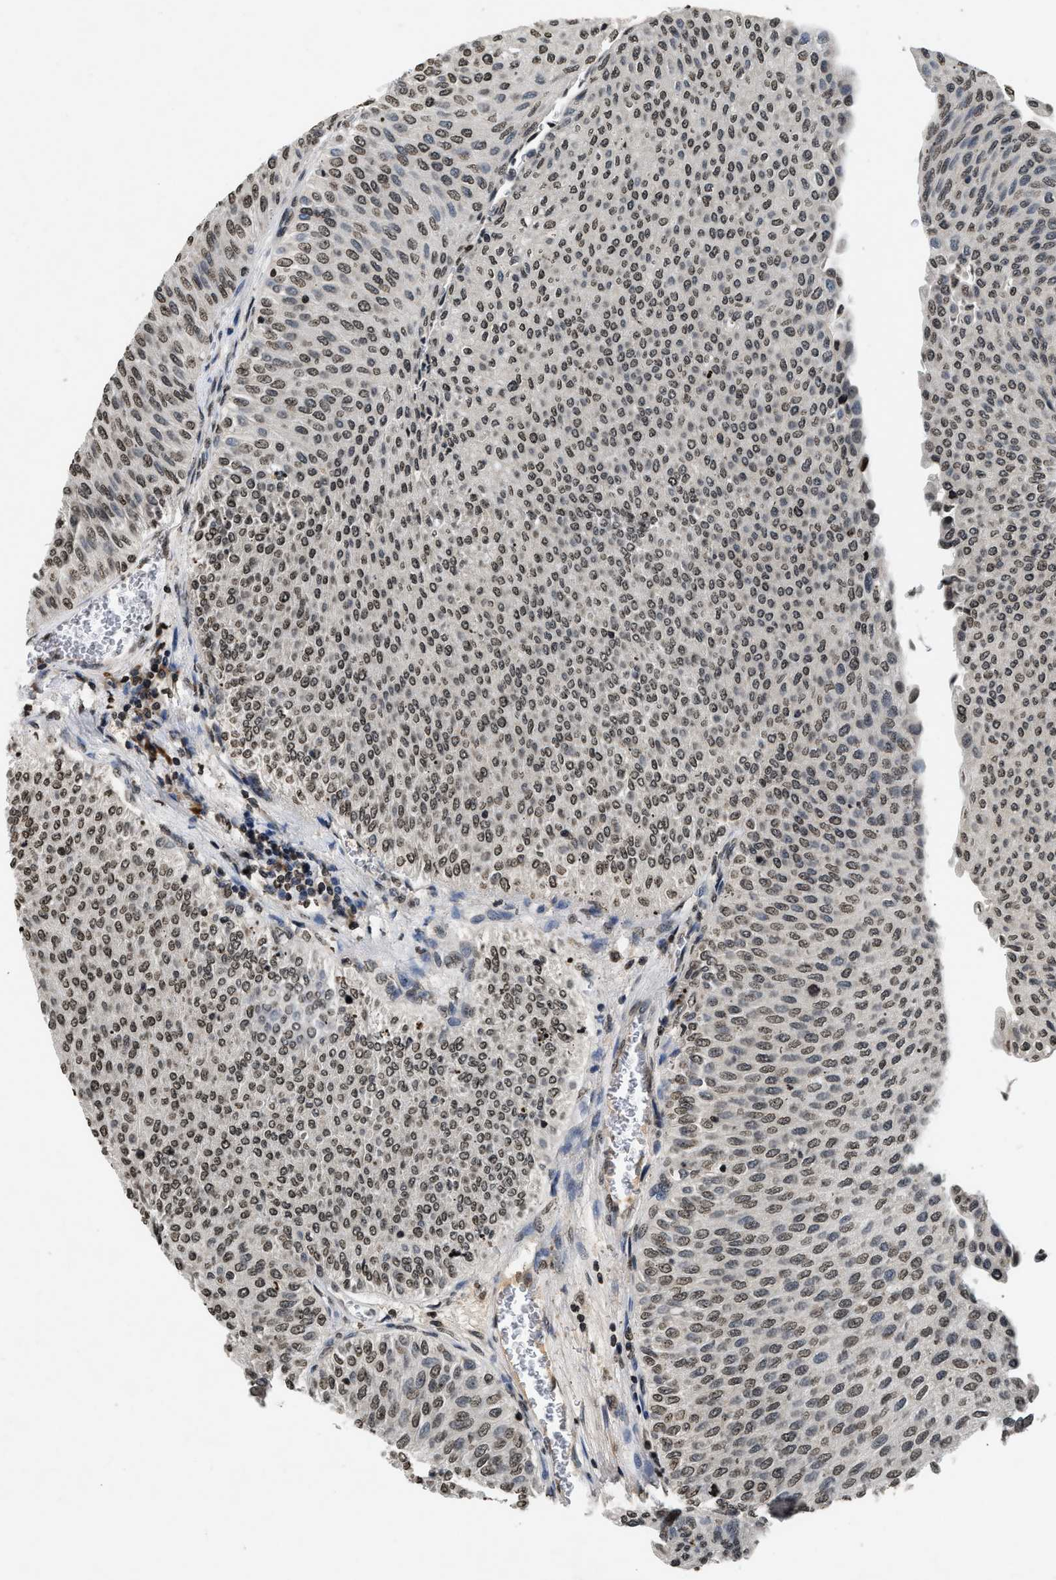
{"staining": {"intensity": "weak", "quantity": ">75%", "location": "nuclear"}, "tissue": "urothelial cancer", "cell_type": "Tumor cells", "image_type": "cancer", "snomed": [{"axis": "morphology", "description": "Urothelial carcinoma, Low grade"}, {"axis": "topography", "description": "Urinary bladder"}], "caption": "DAB immunohistochemical staining of urothelial cancer displays weak nuclear protein staining in approximately >75% of tumor cells.", "gene": "DNASE1L3", "patient": {"sex": "male", "age": 78}}